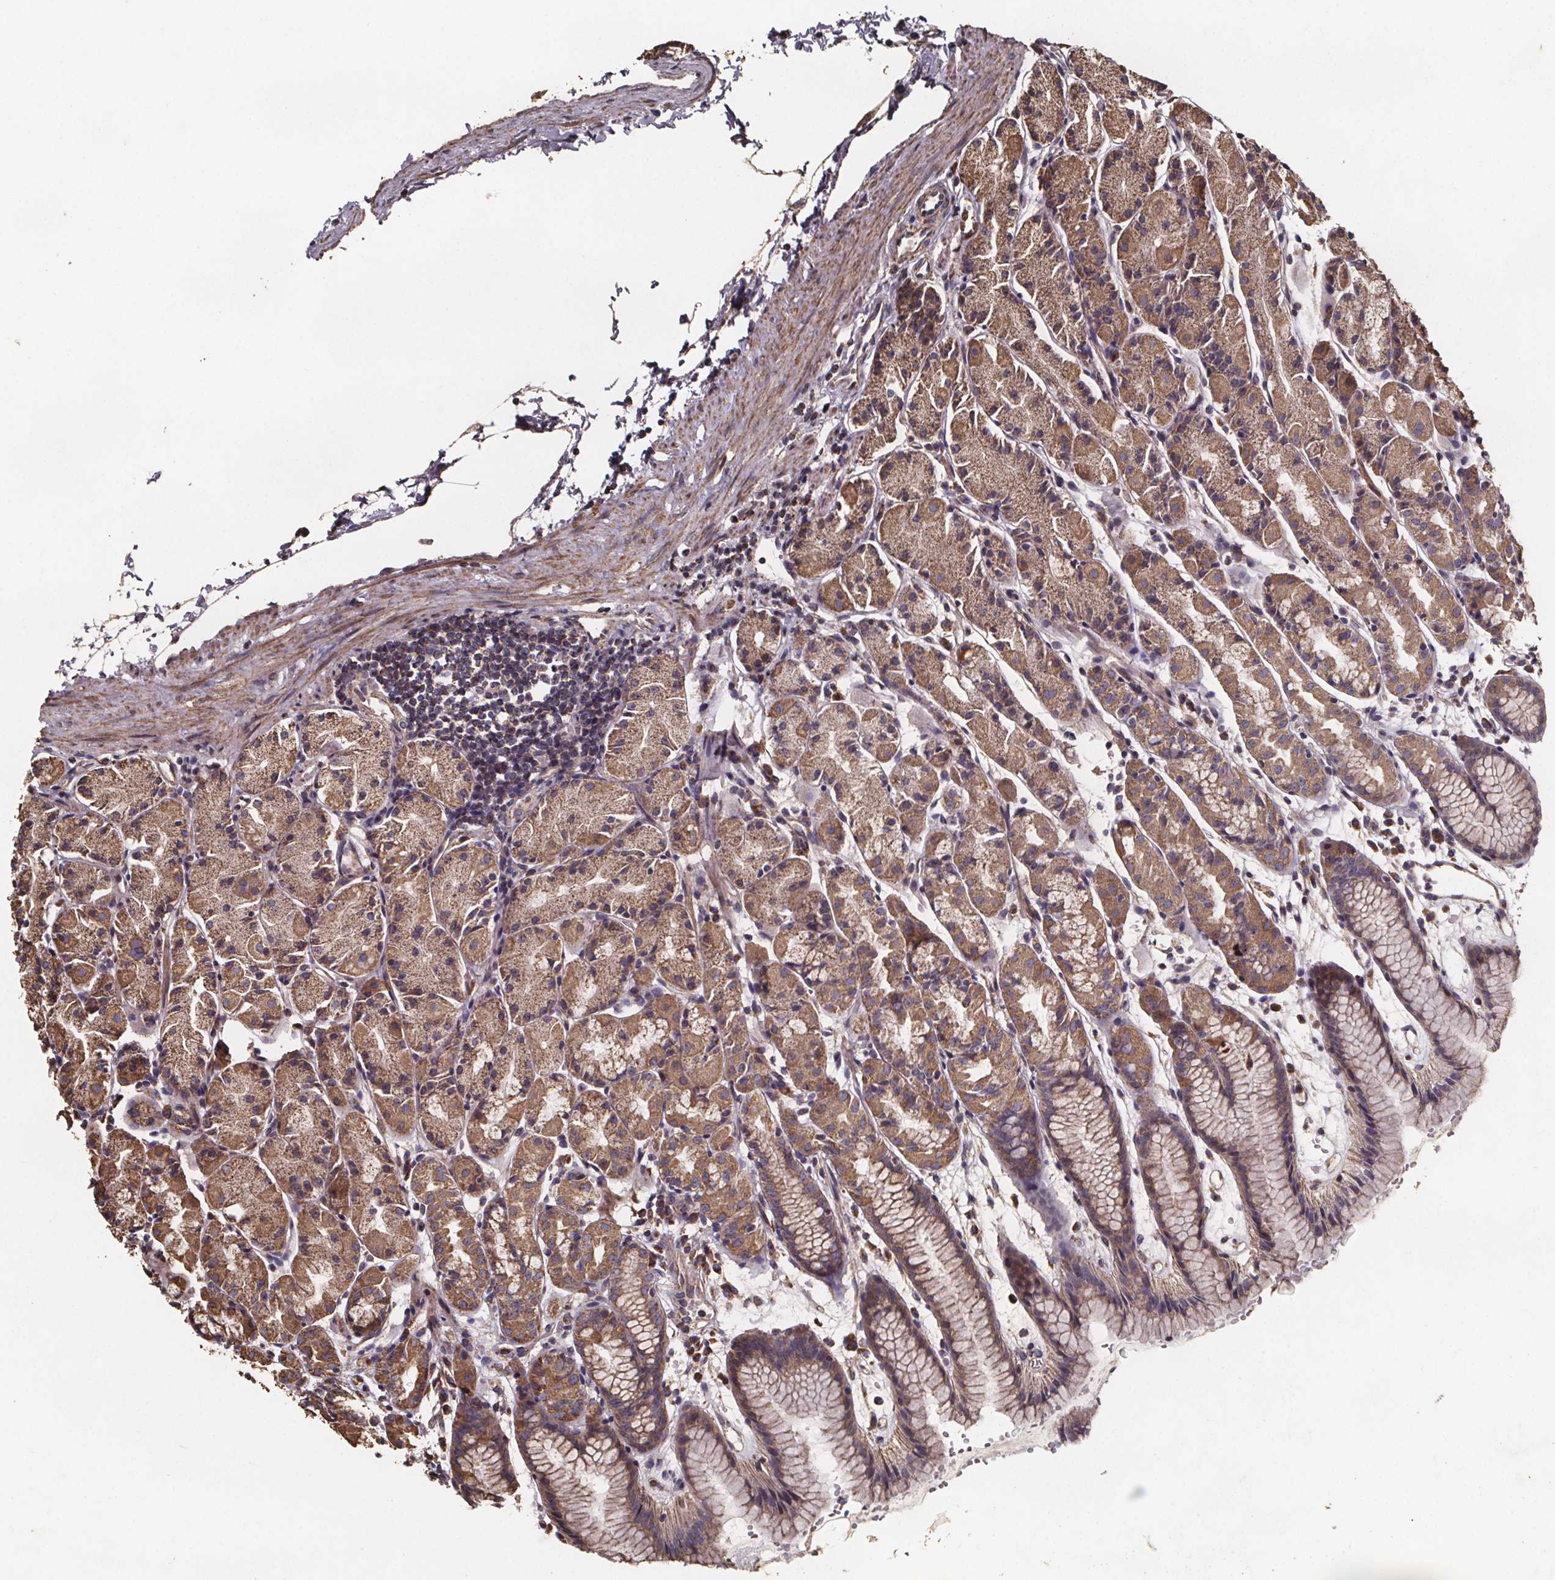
{"staining": {"intensity": "moderate", "quantity": ">75%", "location": "cytoplasmic/membranous"}, "tissue": "stomach", "cell_type": "Glandular cells", "image_type": "normal", "snomed": [{"axis": "morphology", "description": "Normal tissue, NOS"}, {"axis": "topography", "description": "Stomach, upper"}], "caption": "This is an image of immunohistochemistry staining of normal stomach, which shows moderate expression in the cytoplasmic/membranous of glandular cells.", "gene": "SLC35D2", "patient": {"sex": "male", "age": 47}}